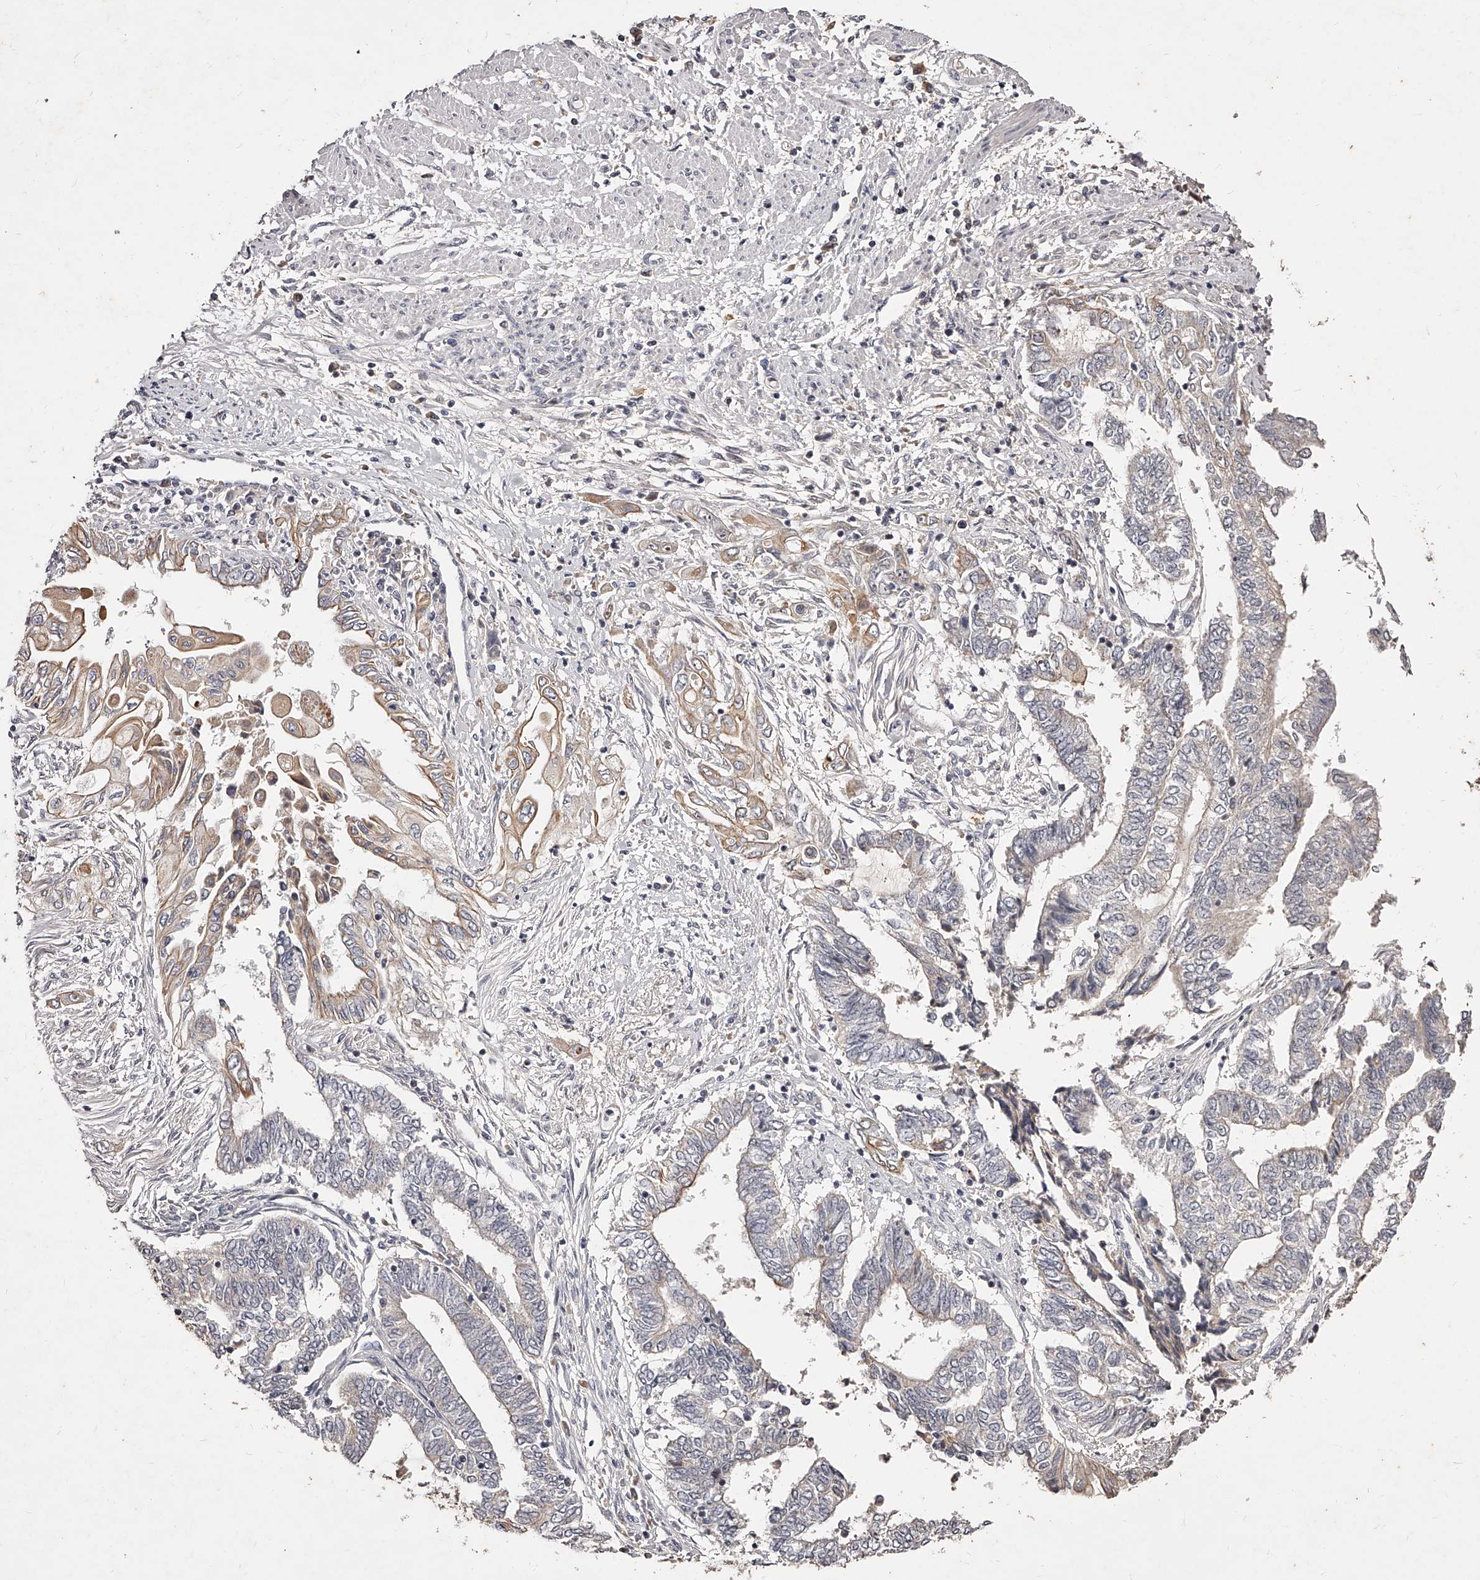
{"staining": {"intensity": "moderate", "quantity": "<25%", "location": "cytoplasmic/membranous"}, "tissue": "endometrial cancer", "cell_type": "Tumor cells", "image_type": "cancer", "snomed": [{"axis": "morphology", "description": "Adenocarcinoma, NOS"}, {"axis": "topography", "description": "Uterus"}, {"axis": "topography", "description": "Endometrium"}], "caption": "Tumor cells display low levels of moderate cytoplasmic/membranous expression in about <25% of cells in human adenocarcinoma (endometrial).", "gene": "PHACTR1", "patient": {"sex": "female", "age": 70}}